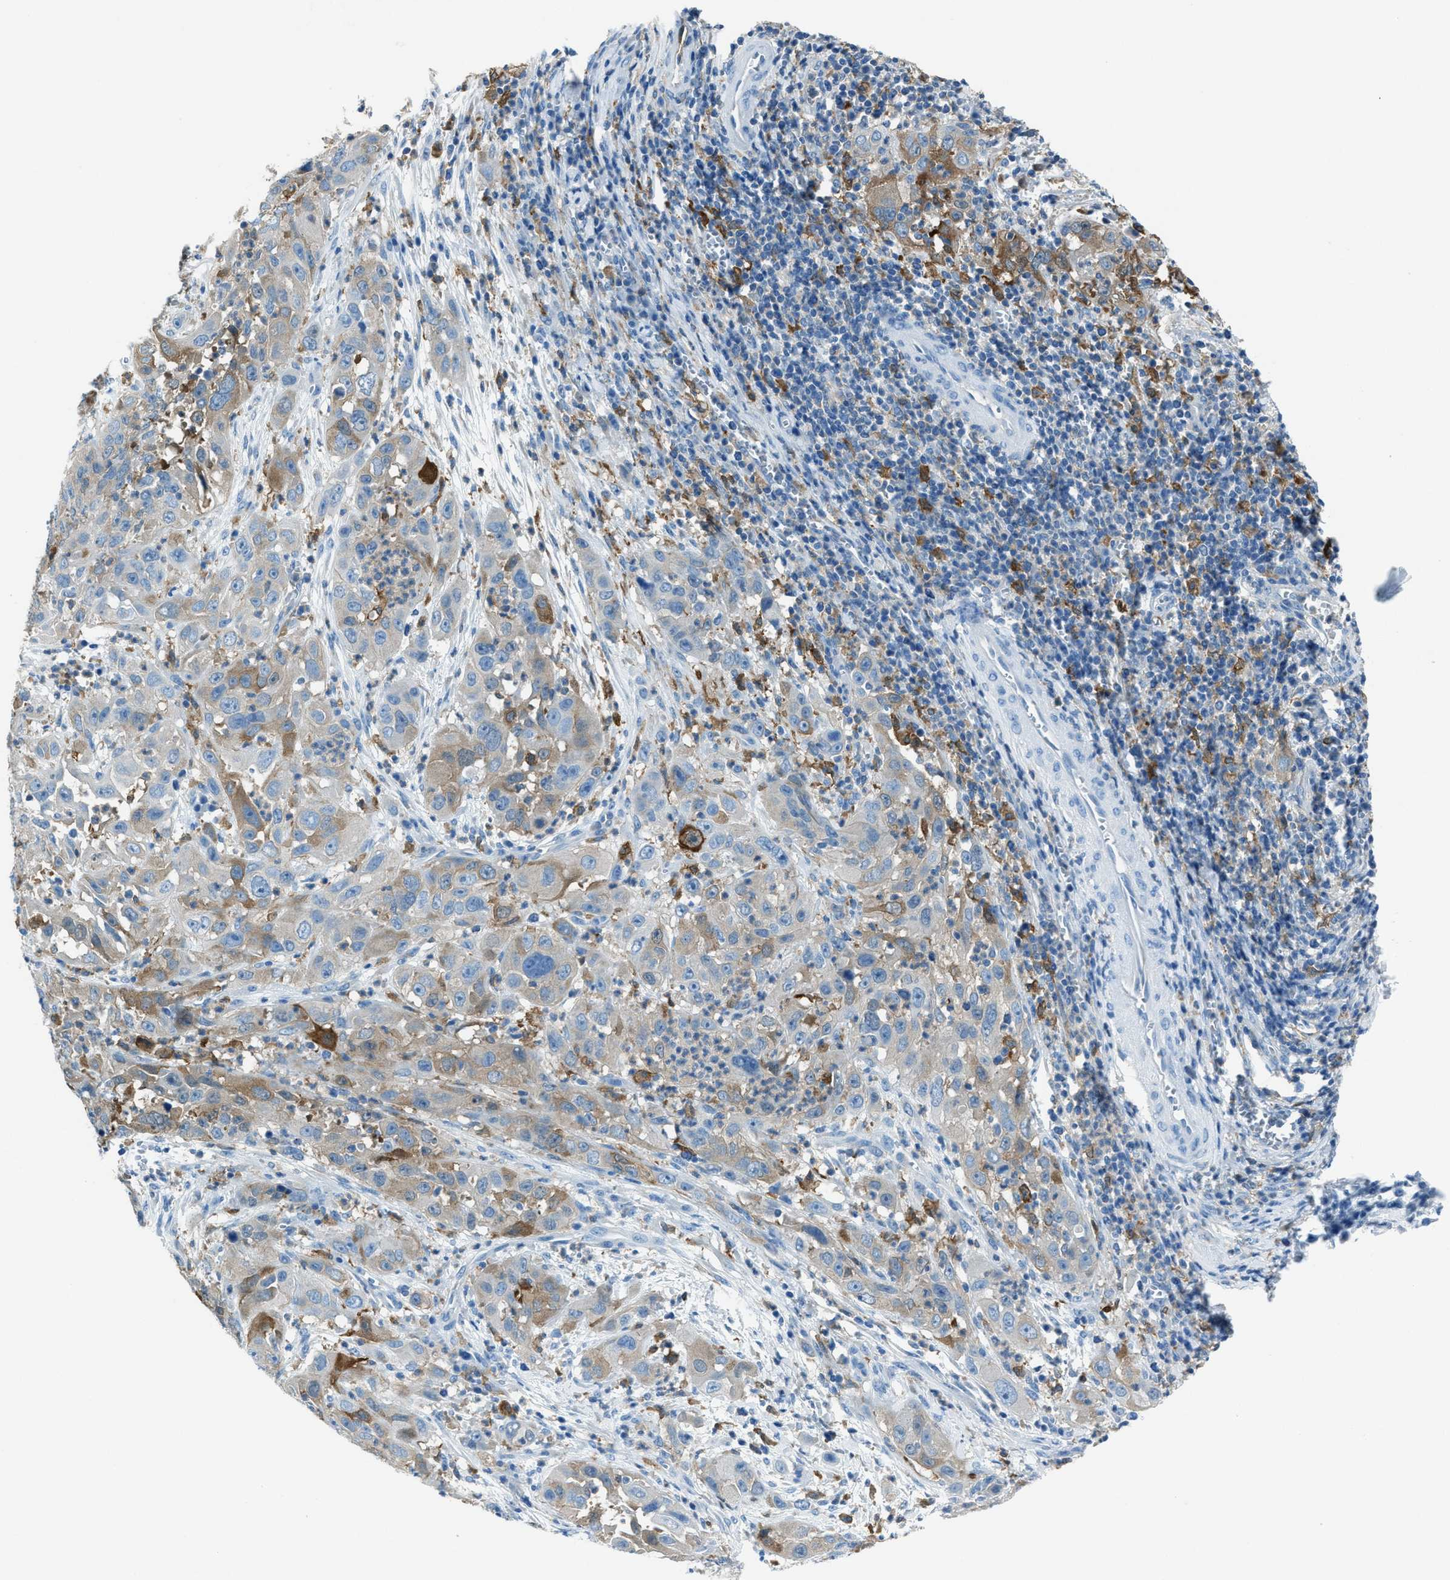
{"staining": {"intensity": "moderate", "quantity": "<25%", "location": "cytoplasmic/membranous"}, "tissue": "cervical cancer", "cell_type": "Tumor cells", "image_type": "cancer", "snomed": [{"axis": "morphology", "description": "Squamous cell carcinoma, NOS"}, {"axis": "topography", "description": "Cervix"}], "caption": "Immunohistochemical staining of squamous cell carcinoma (cervical) displays low levels of moderate cytoplasmic/membranous protein staining in approximately <25% of tumor cells.", "gene": "MATCAP2", "patient": {"sex": "female", "age": 32}}